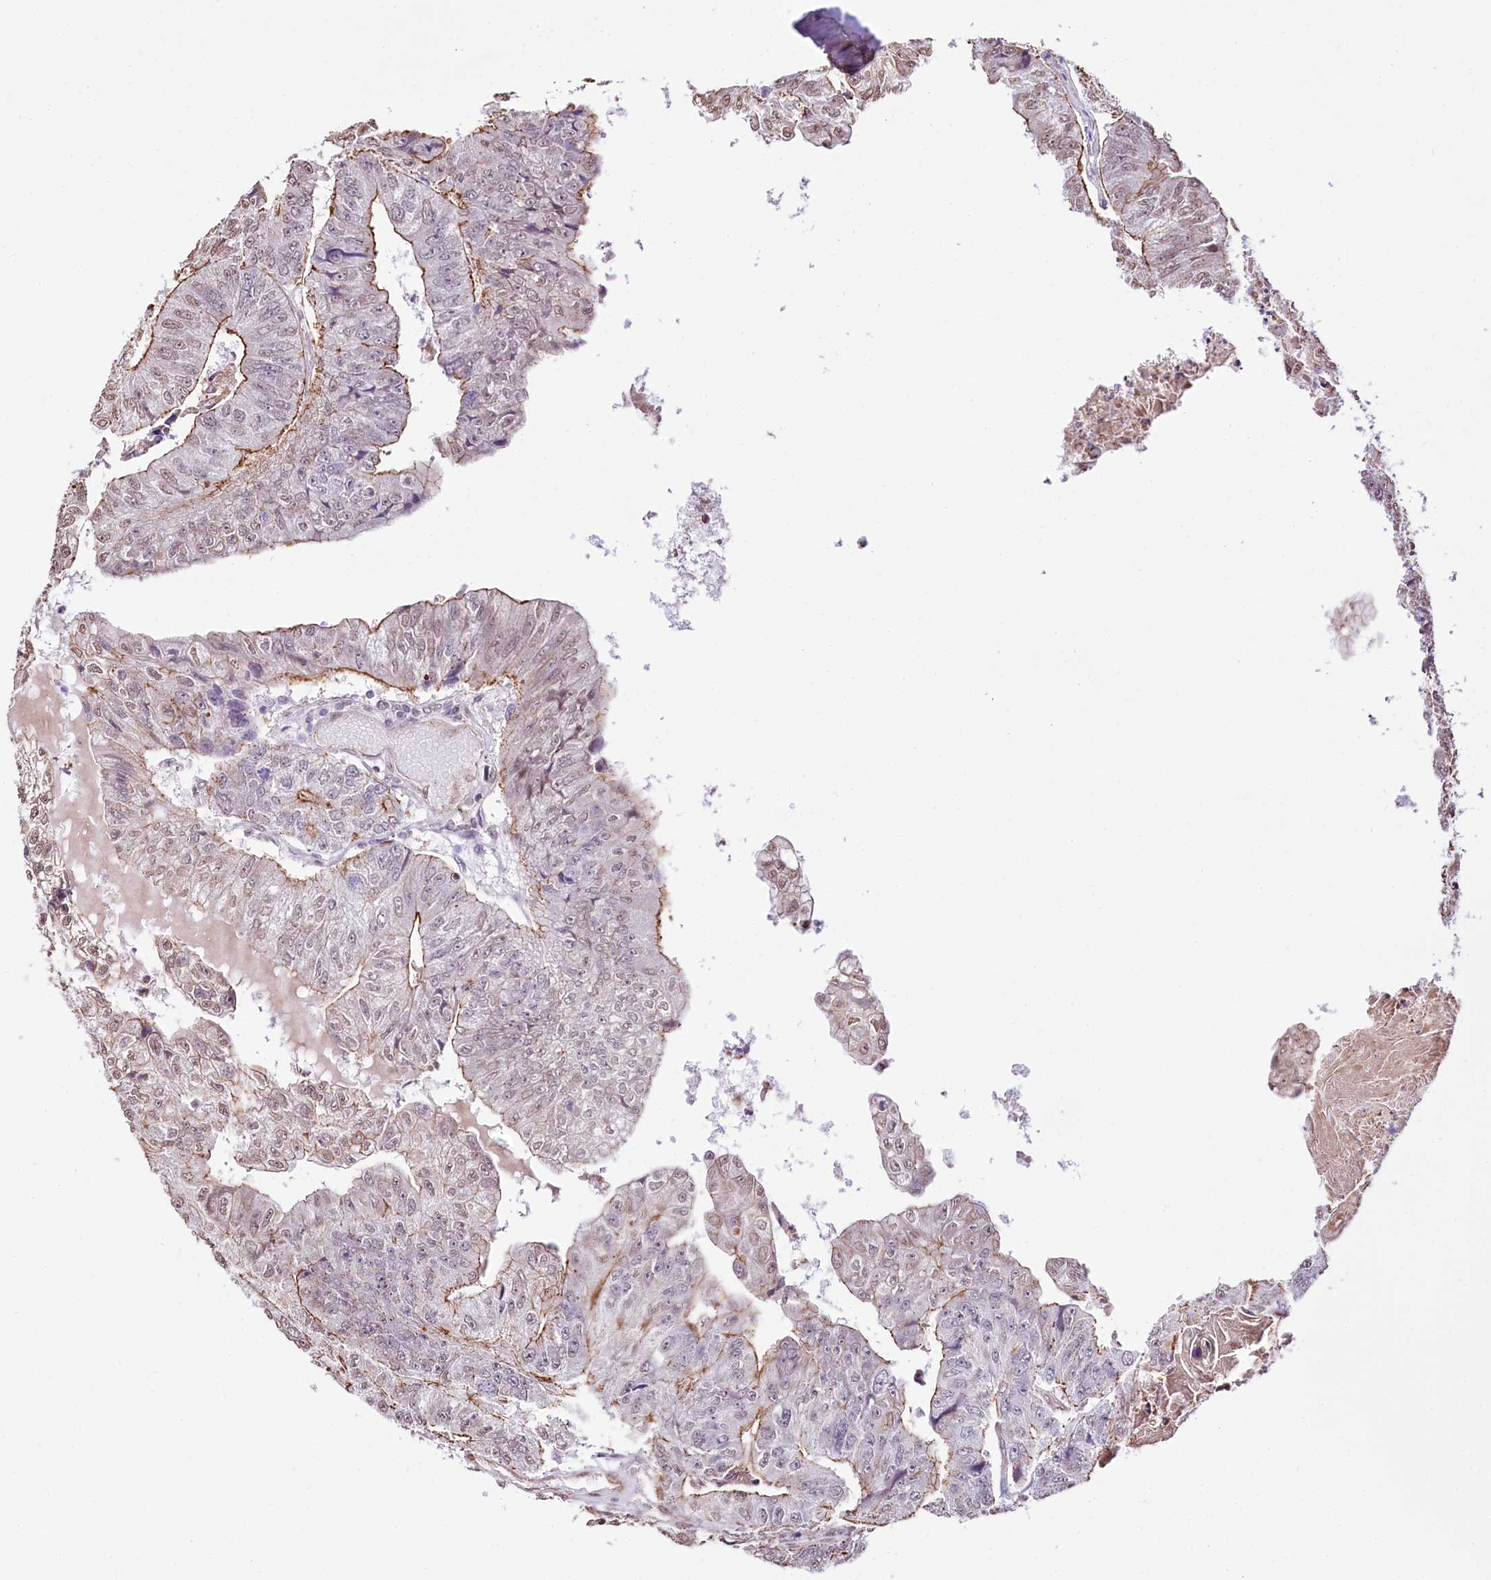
{"staining": {"intensity": "moderate", "quantity": "25%-75%", "location": "cytoplasmic/membranous"}, "tissue": "colorectal cancer", "cell_type": "Tumor cells", "image_type": "cancer", "snomed": [{"axis": "morphology", "description": "Adenocarcinoma, NOS"}, {"axis": "topography", "description": "Colon"}], "caption": "This histopathology image demonstrates immunohistochemistry (IHC) staining of colorectal cancer (adenocarcinoma), with medium moderate cytoplasmic/membranous staining in about 25%-75% of tumor cells.", "gene": "ST7", "patient": {"sex": "female", "age": 67}}